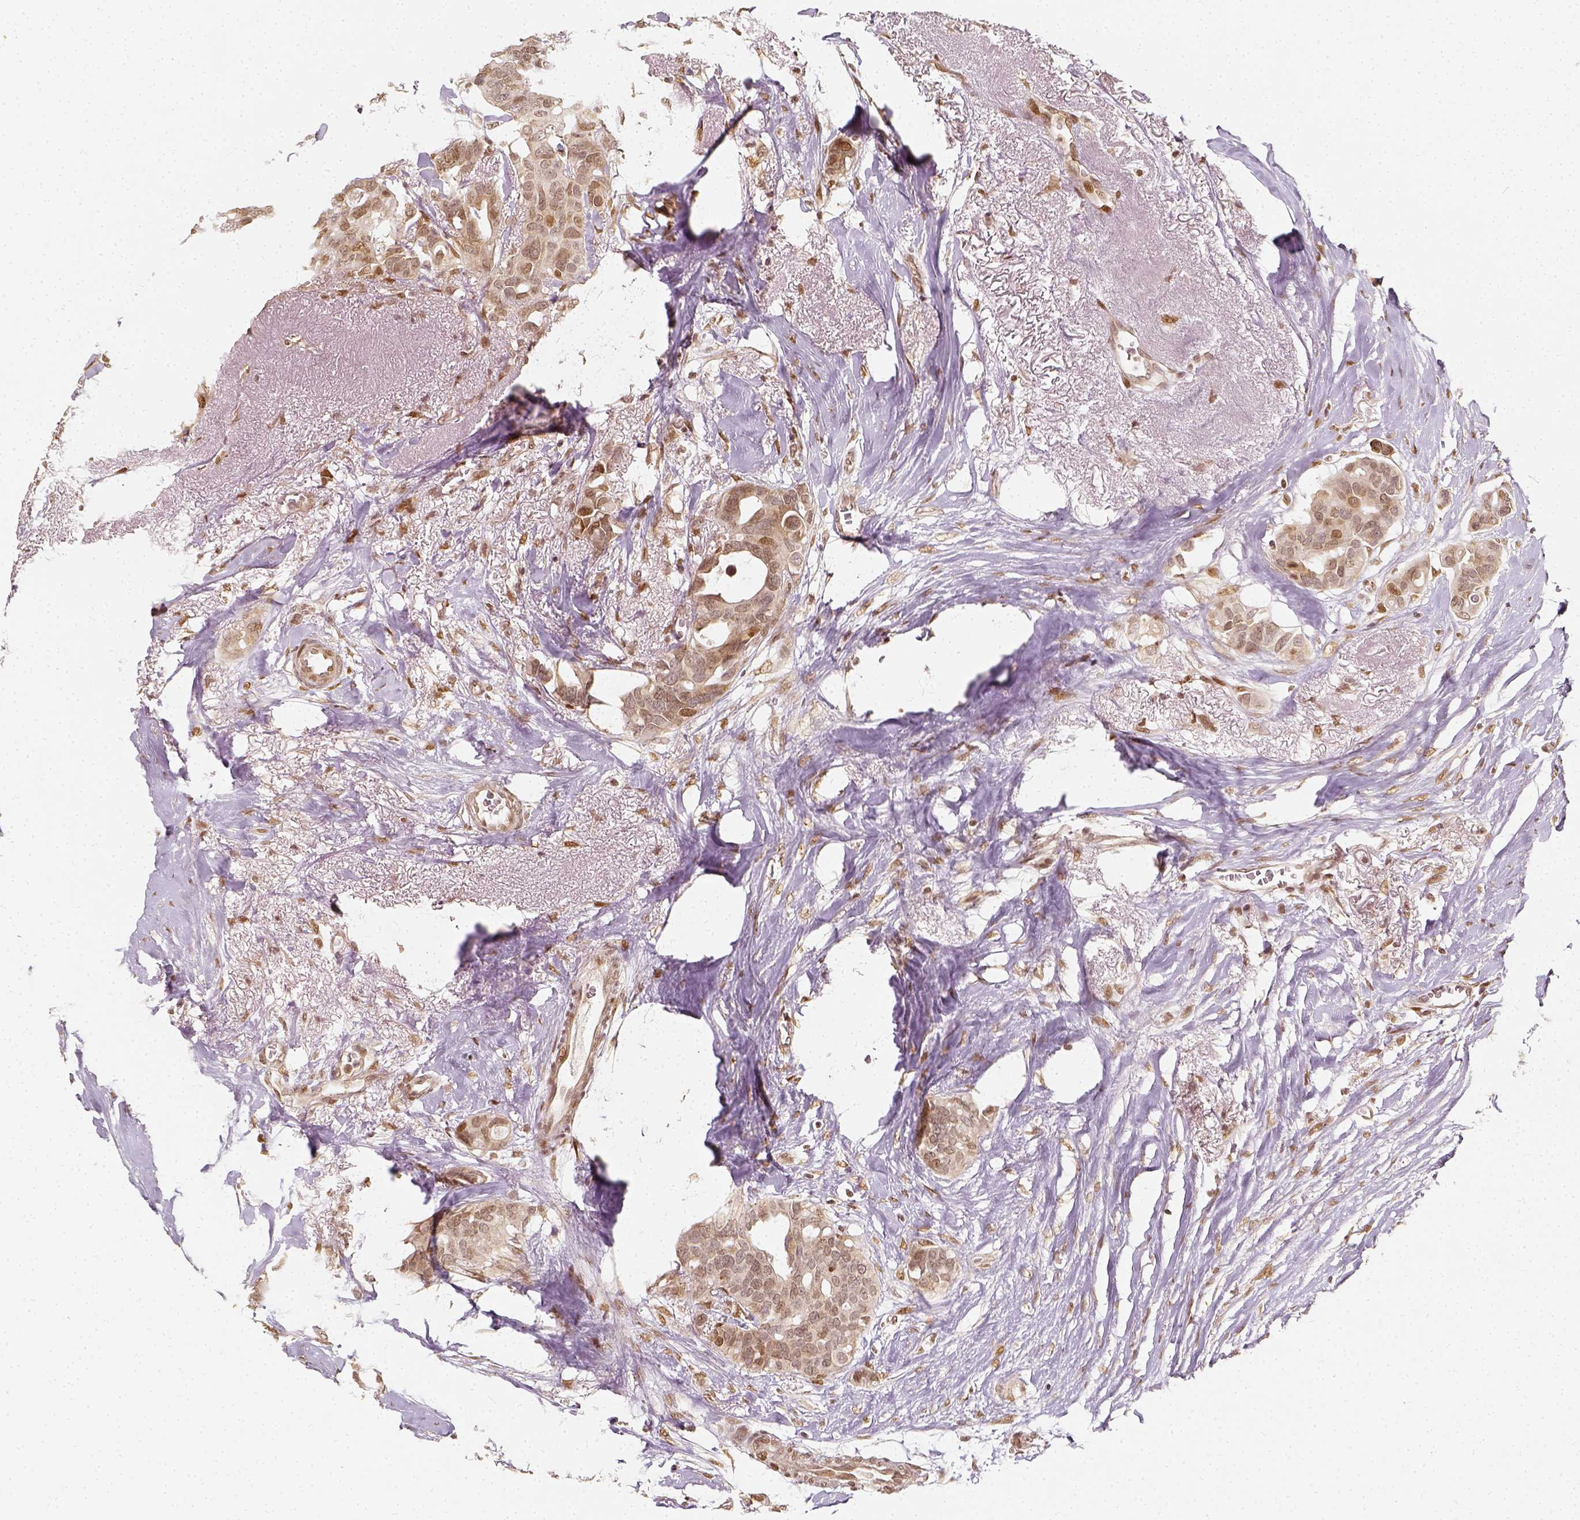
{"staining": {"intensity": "moderate", "quantity": "<25%", "location": "nuclear"}, "tissue": "breast cancer", "cell_type": "Tumor cells", "image_type": "cancer", "snomed": [{"axis": "morphology", "description": "Duct carcinoma"}, {"axis": "topography", "description": "Breast"}], "caption": "Immunohistochemistry (DAB) staining of human breast invasive ductal carcinoma reveals moderate nuclear protein staining in approximately <25% of tumor cells.", "gene": "ZMAT3", "patient": {"sex": "female", "age": 54}}